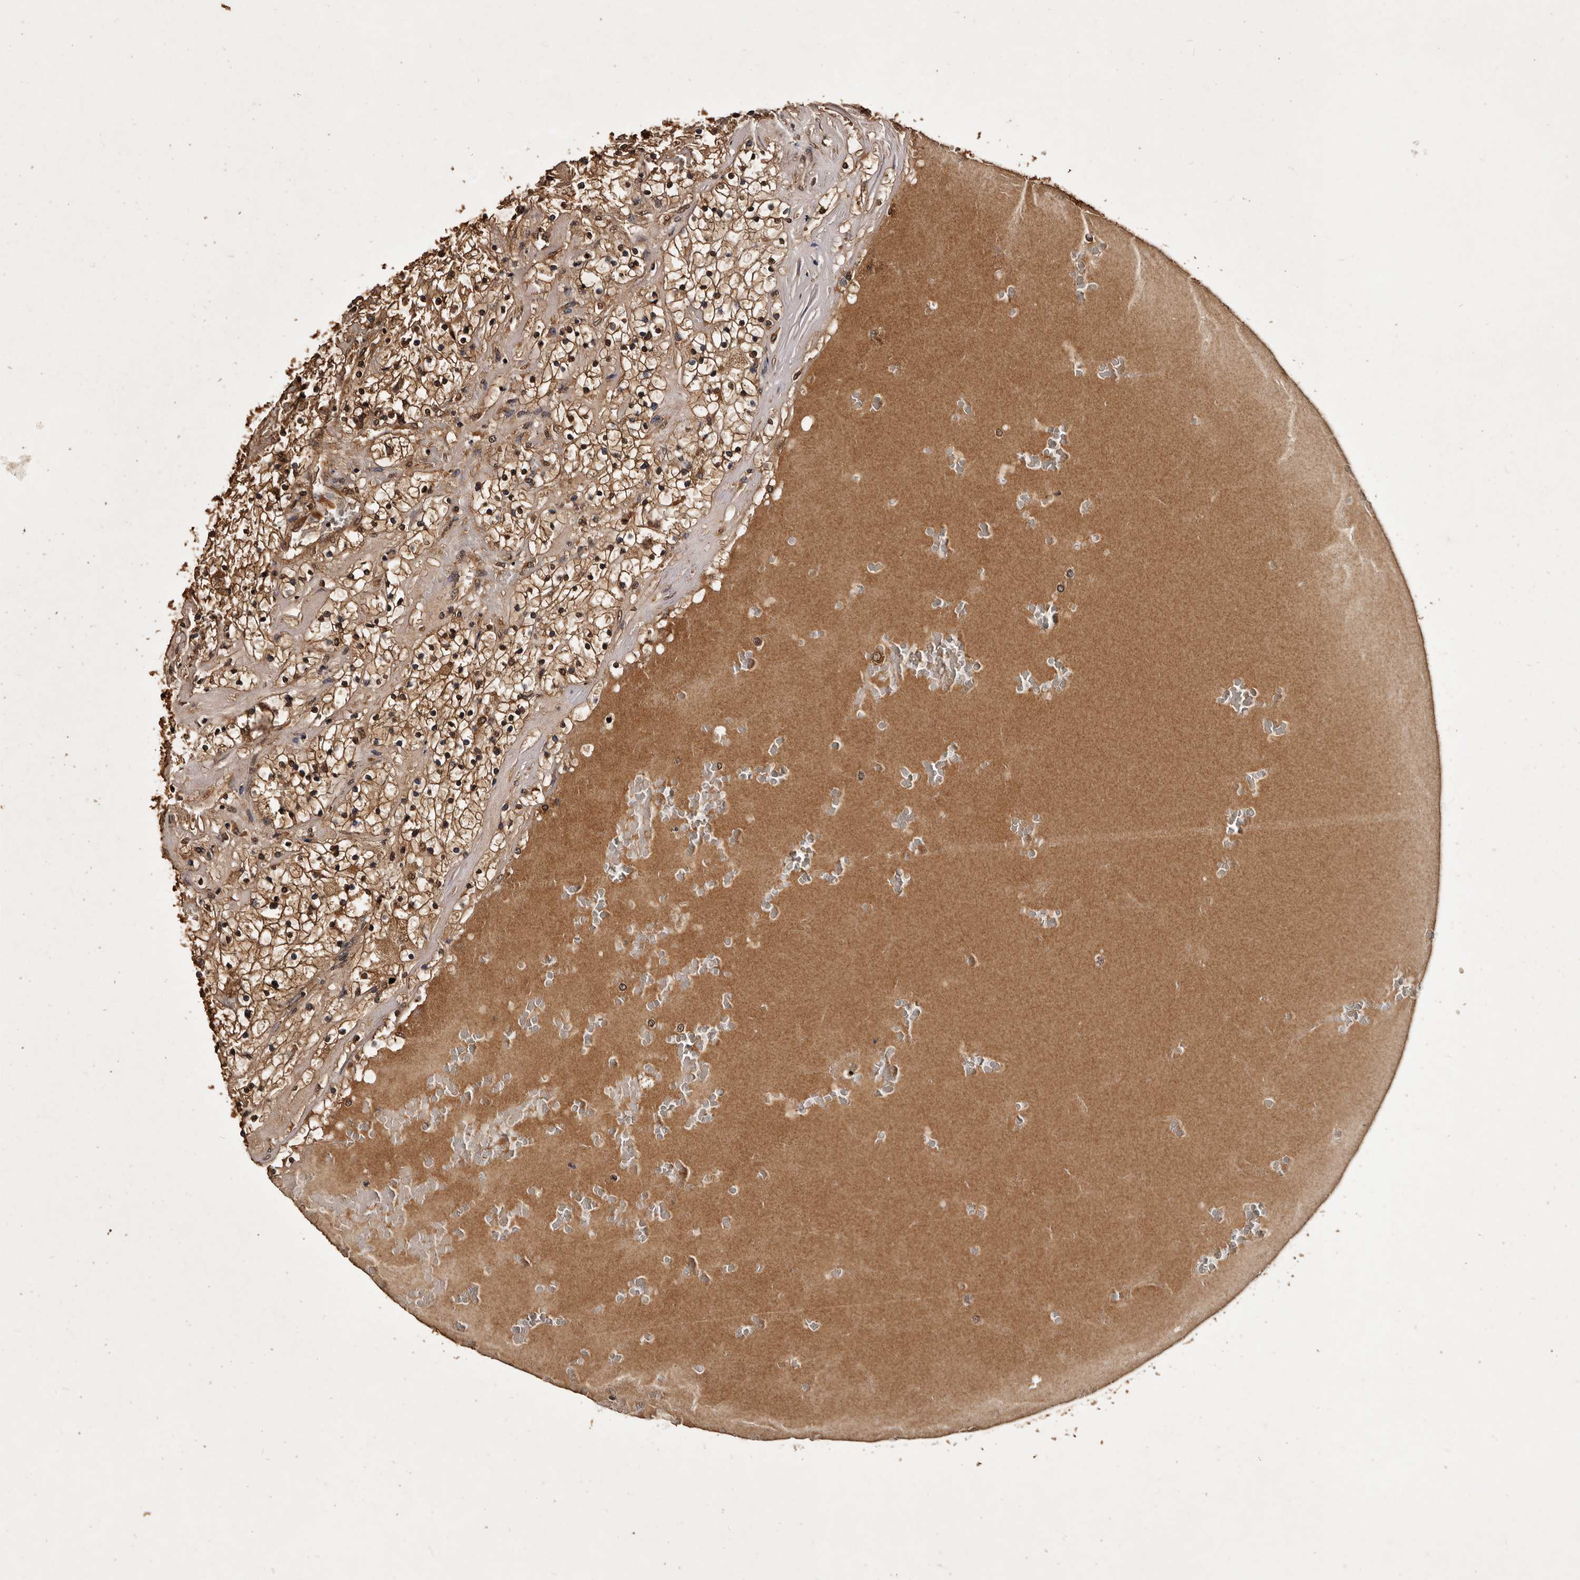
{"staining": {"intensity": "moderate", "quantity": ">75%", "location": "cytoplasmic/membranous,nuclear"}, "tissue": "renal cancer", "cell_type": "Tumor cells", "image_type": "cancer", "snomed": [{"axis": "morphology", "description": "Normal tissue, NOS"}, {"axis": "morphology", "description": "Adenocarcinoma, NOS"}, {"axis": "topography", "description": "Kidney"}], "caption": "Renal cancer (adenocarcinoma) stained with DAB (3,3'-diaminobenzidine) IHC exhibits medium levels of moderate cytoplasmic/membranous and nuclear expression in approximately >75% of tumor cells.", "gene": "PARS2", "patient": {"sex": "male", "age": 68}}